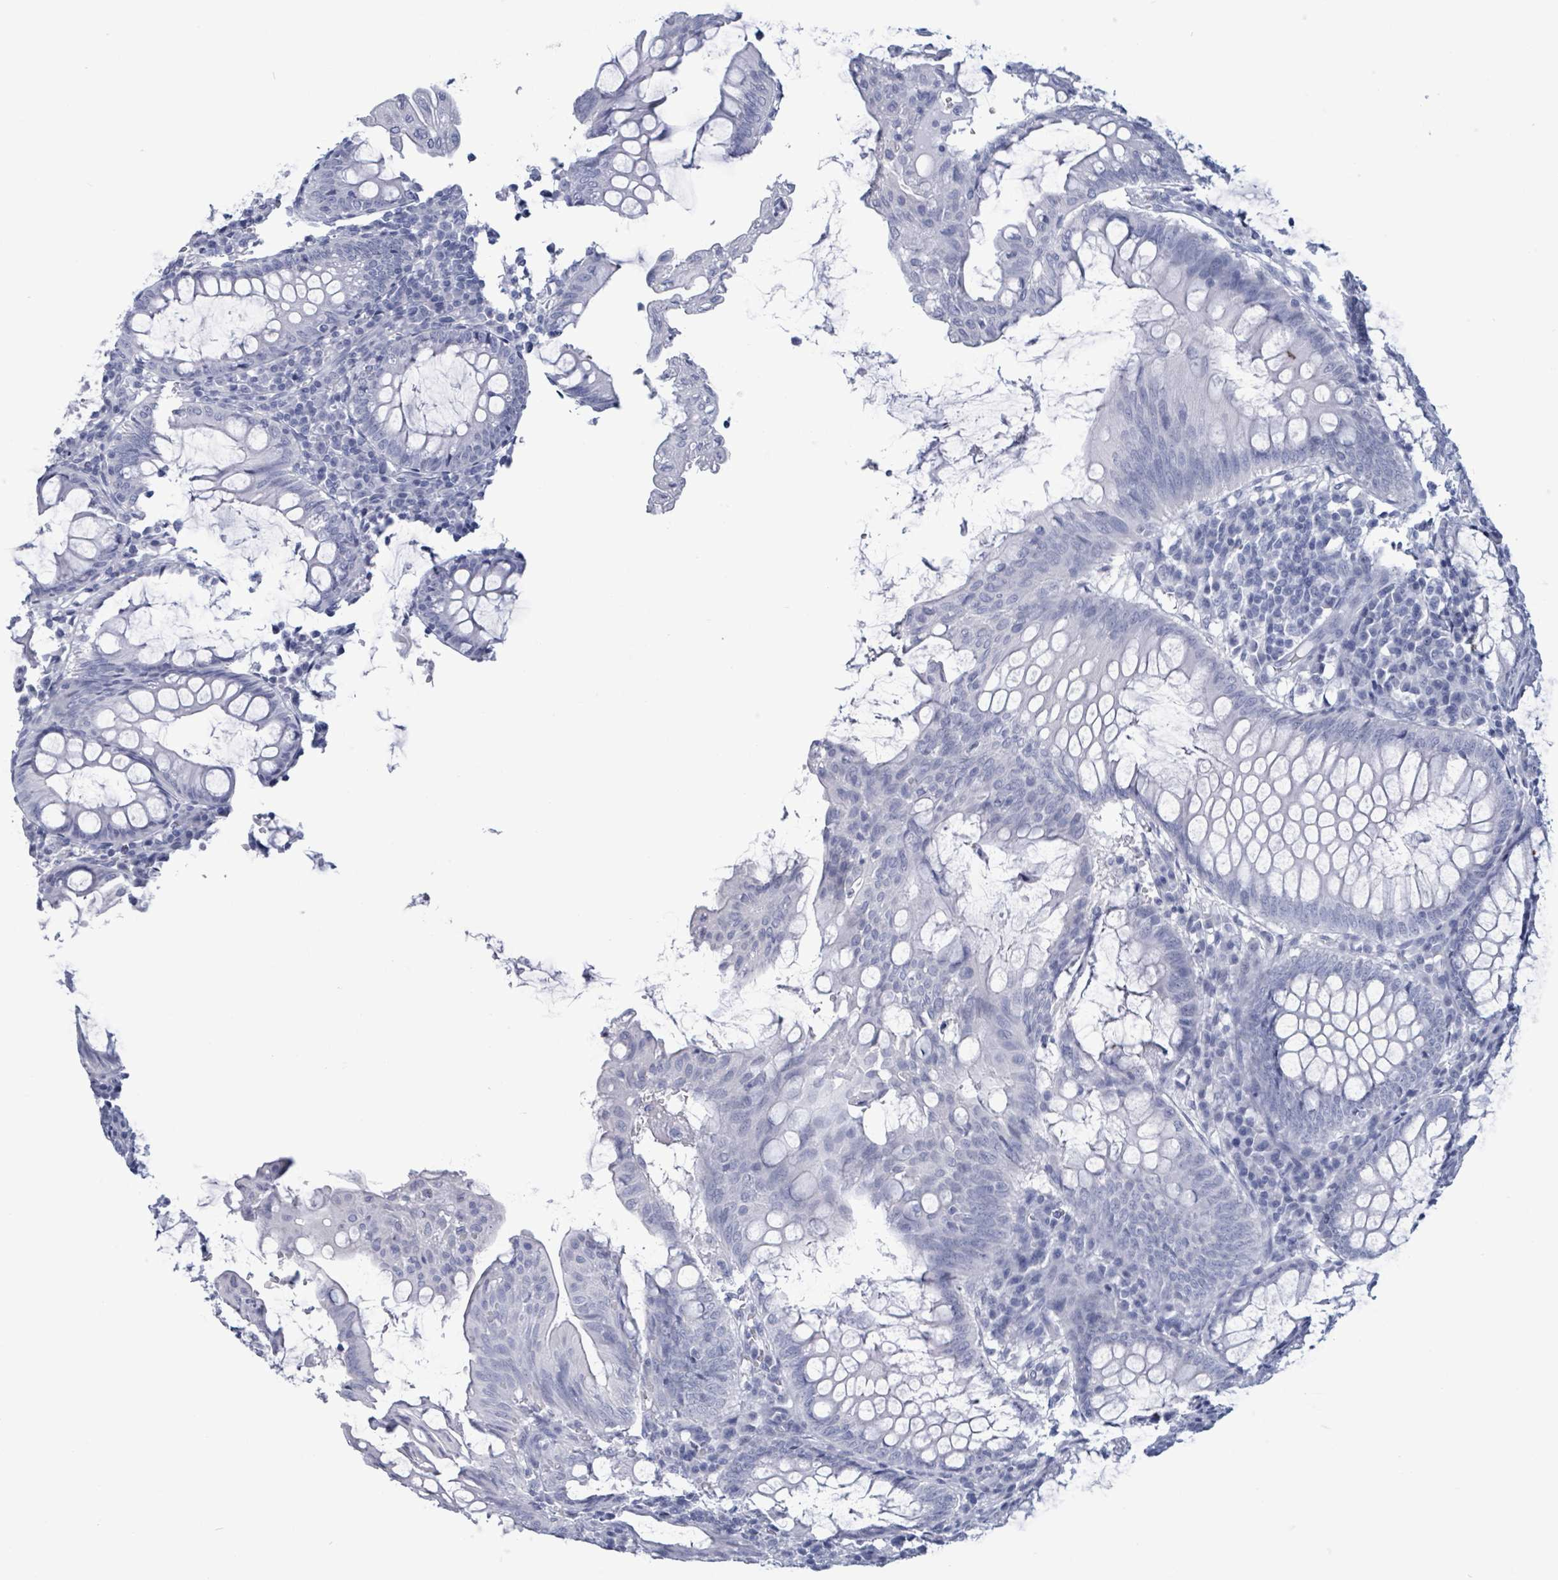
{"staining": {"intensity": "negative", "quantity": "none", "location": "none"}, "tissue": "appendix", "cell_type": "Glandular cells", "image_type": "normal", "snomed": [{"axis": "morphology", "description": "Normal tissue, NOS"}, {"axis": "topography", "description": "Appendix"}], "caption": "Glandular cells show no significant protein staining in benign appendix.", "gene": "NKX2", "patient": {"sex": "male", "age": 83}}